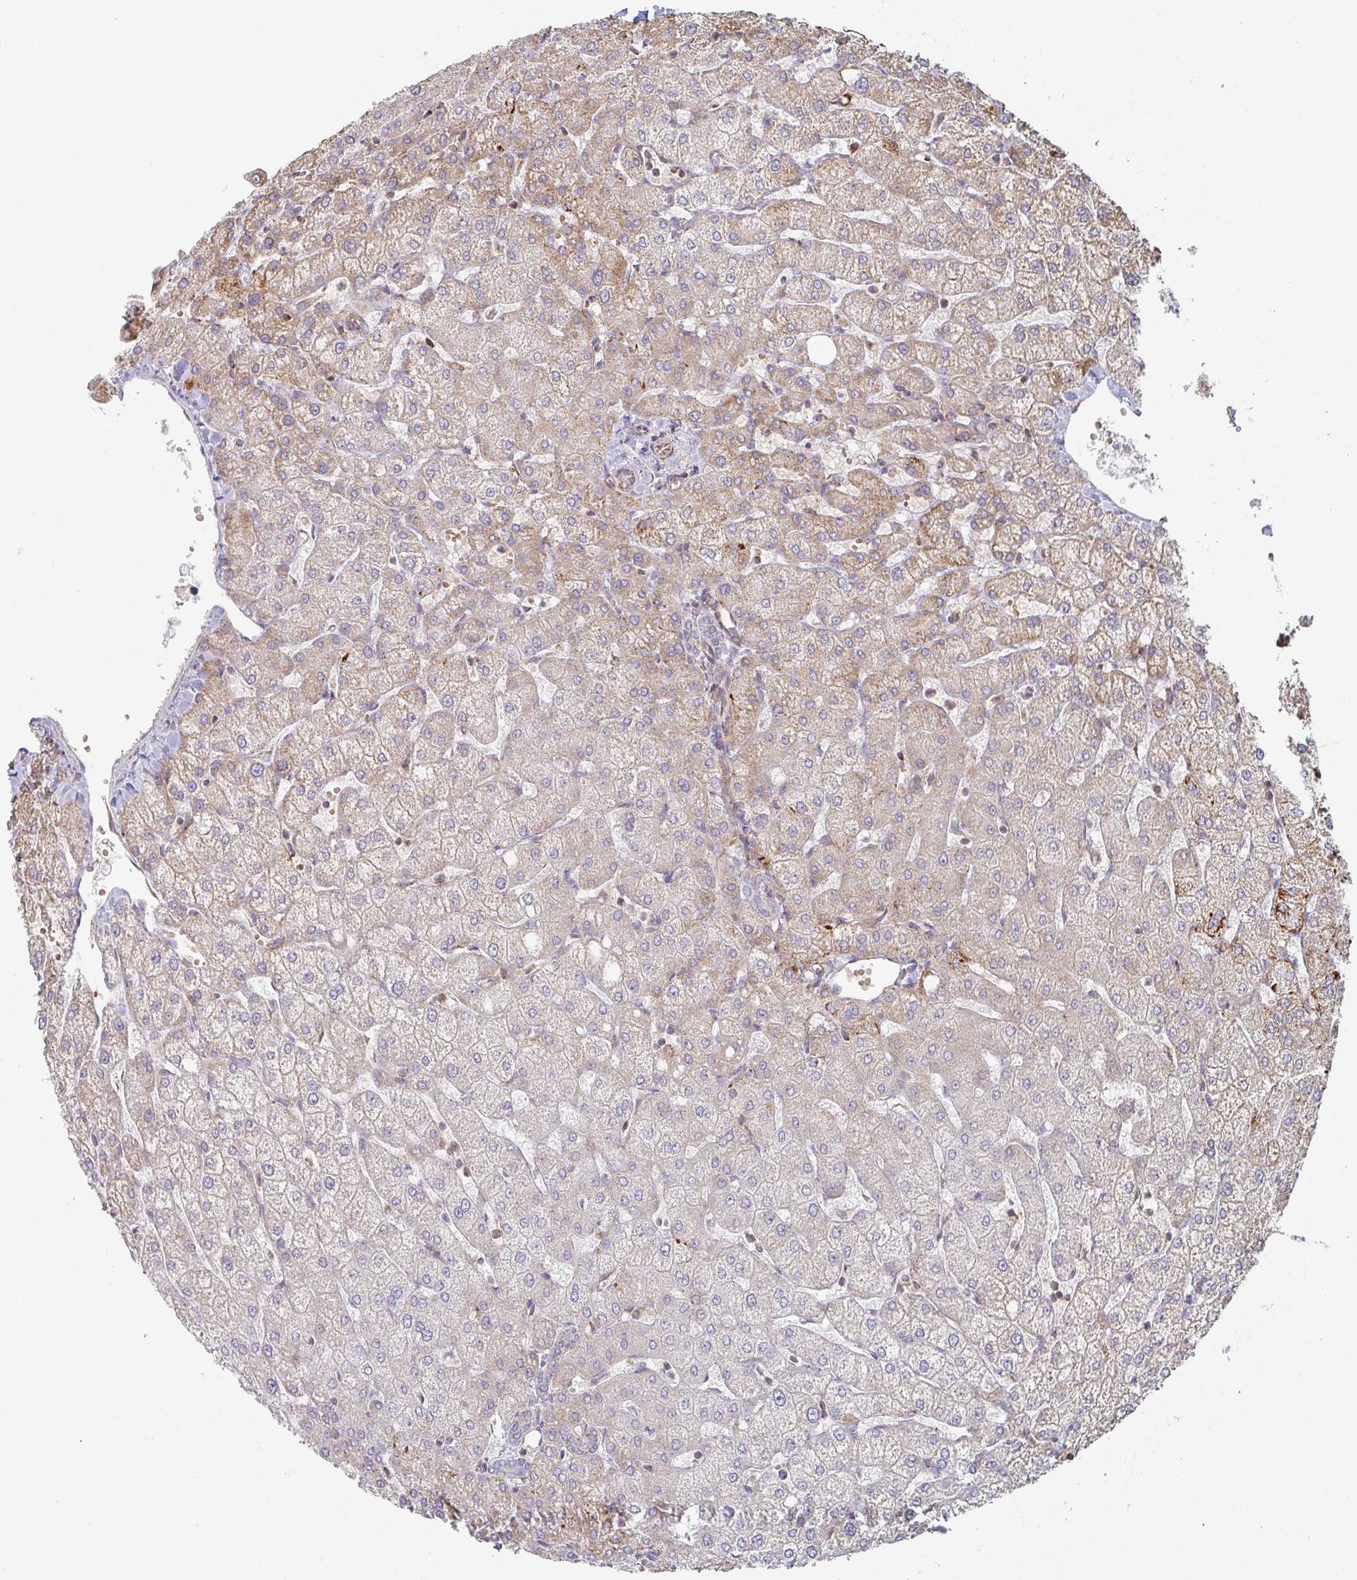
{"staining": {"intensity": "weak", "quantity": "<25%", "location": "cytoplasmic/membranous"}, "tissue": "liver", "cell_type": "Cholangiocytes", "image_type": "normal", "snomed": [{"axis": "morphology", "description": "Normal tissue, NOS"}, {"axis": "topography", "description": "Liver"}], "caption": "Benign liver was stained to show a protein in brown. There is no significant expression in cholangiocytes. (Brightfield microscopy of DAB (3,3'-diaminobenzidine) immunohistochemistry at high magnification).", "gene": "ZNF526", "patient": {"sex": "female", "age": 54}}